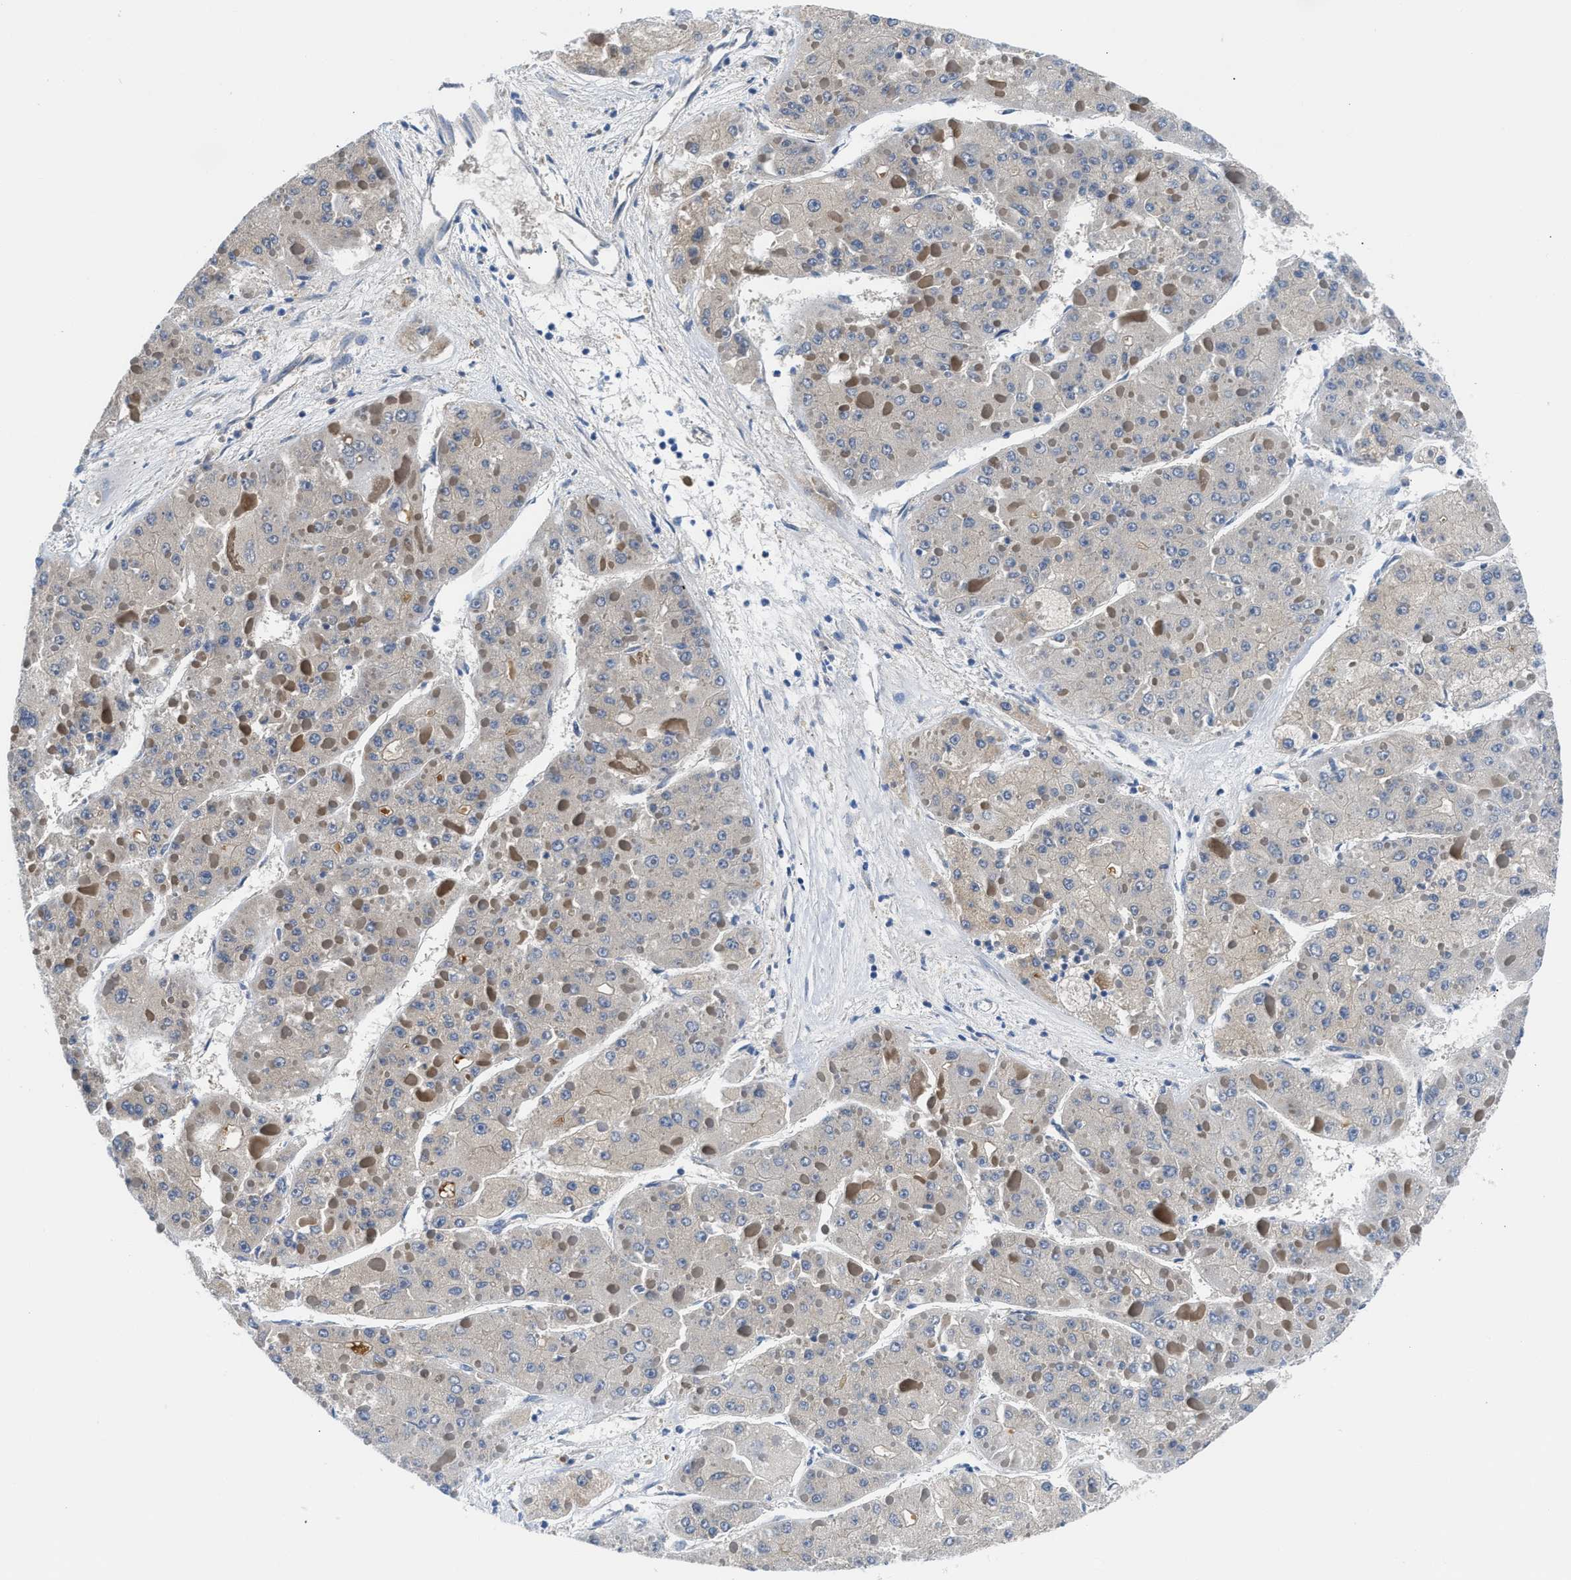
{"staining": {"intensity": "weak", "quantity": "<25%", "location": "cytoplasmic/membranous"}, "tissue": "liver cancer", "cell_type": "Tumor cells", "image_type": "cancer", "snomed": [{"axis": "morphology", "description": "Carcinoma, Hepatocellular, NOS"}, {"axis": "topography", "description": "Liver"}], "caption": "Tumor cells show no significant expression in hepatocellular carcinoma (liver).", "gene": "GC", "patient": {"sex": "female", "age": 73}}